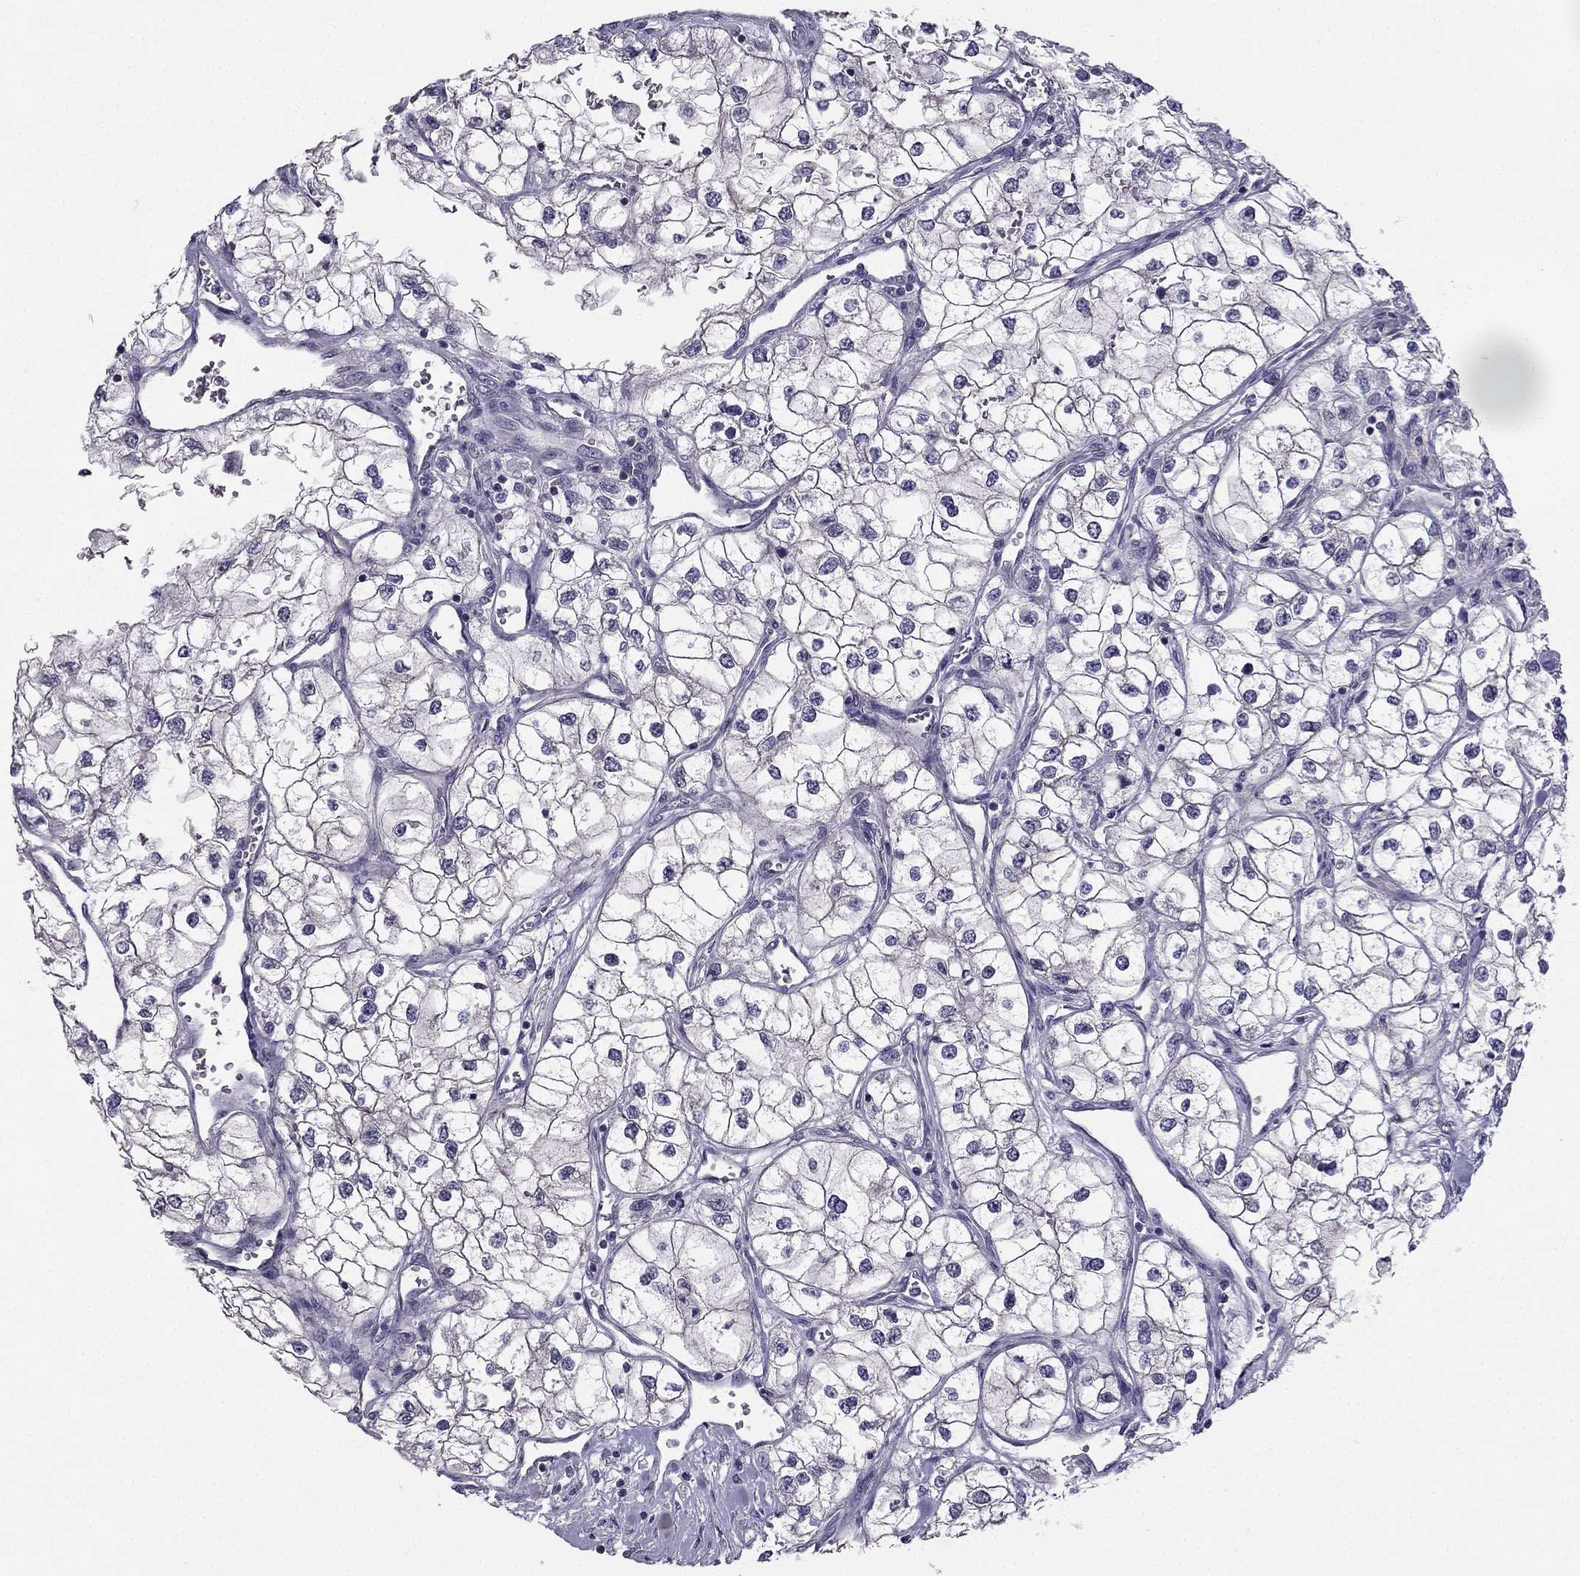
{"staining": {"intensity": "negative", "quantity": "none", "location": "none"}, "tissue": "renal cancer", "cell_type": "Tumor cells", "image_type": "cancer", "snomed": [{"axis": "morphology", "description": "Adenocarcinoma, NOS"}, {"axis": "topography", "description": "Kidney"}], "caption": "Tumor cells show no significant staining in renal cancer (adenocarcinoma).", "gene": "HSFX1", "patient": {"sex": "male", "age": 59}}